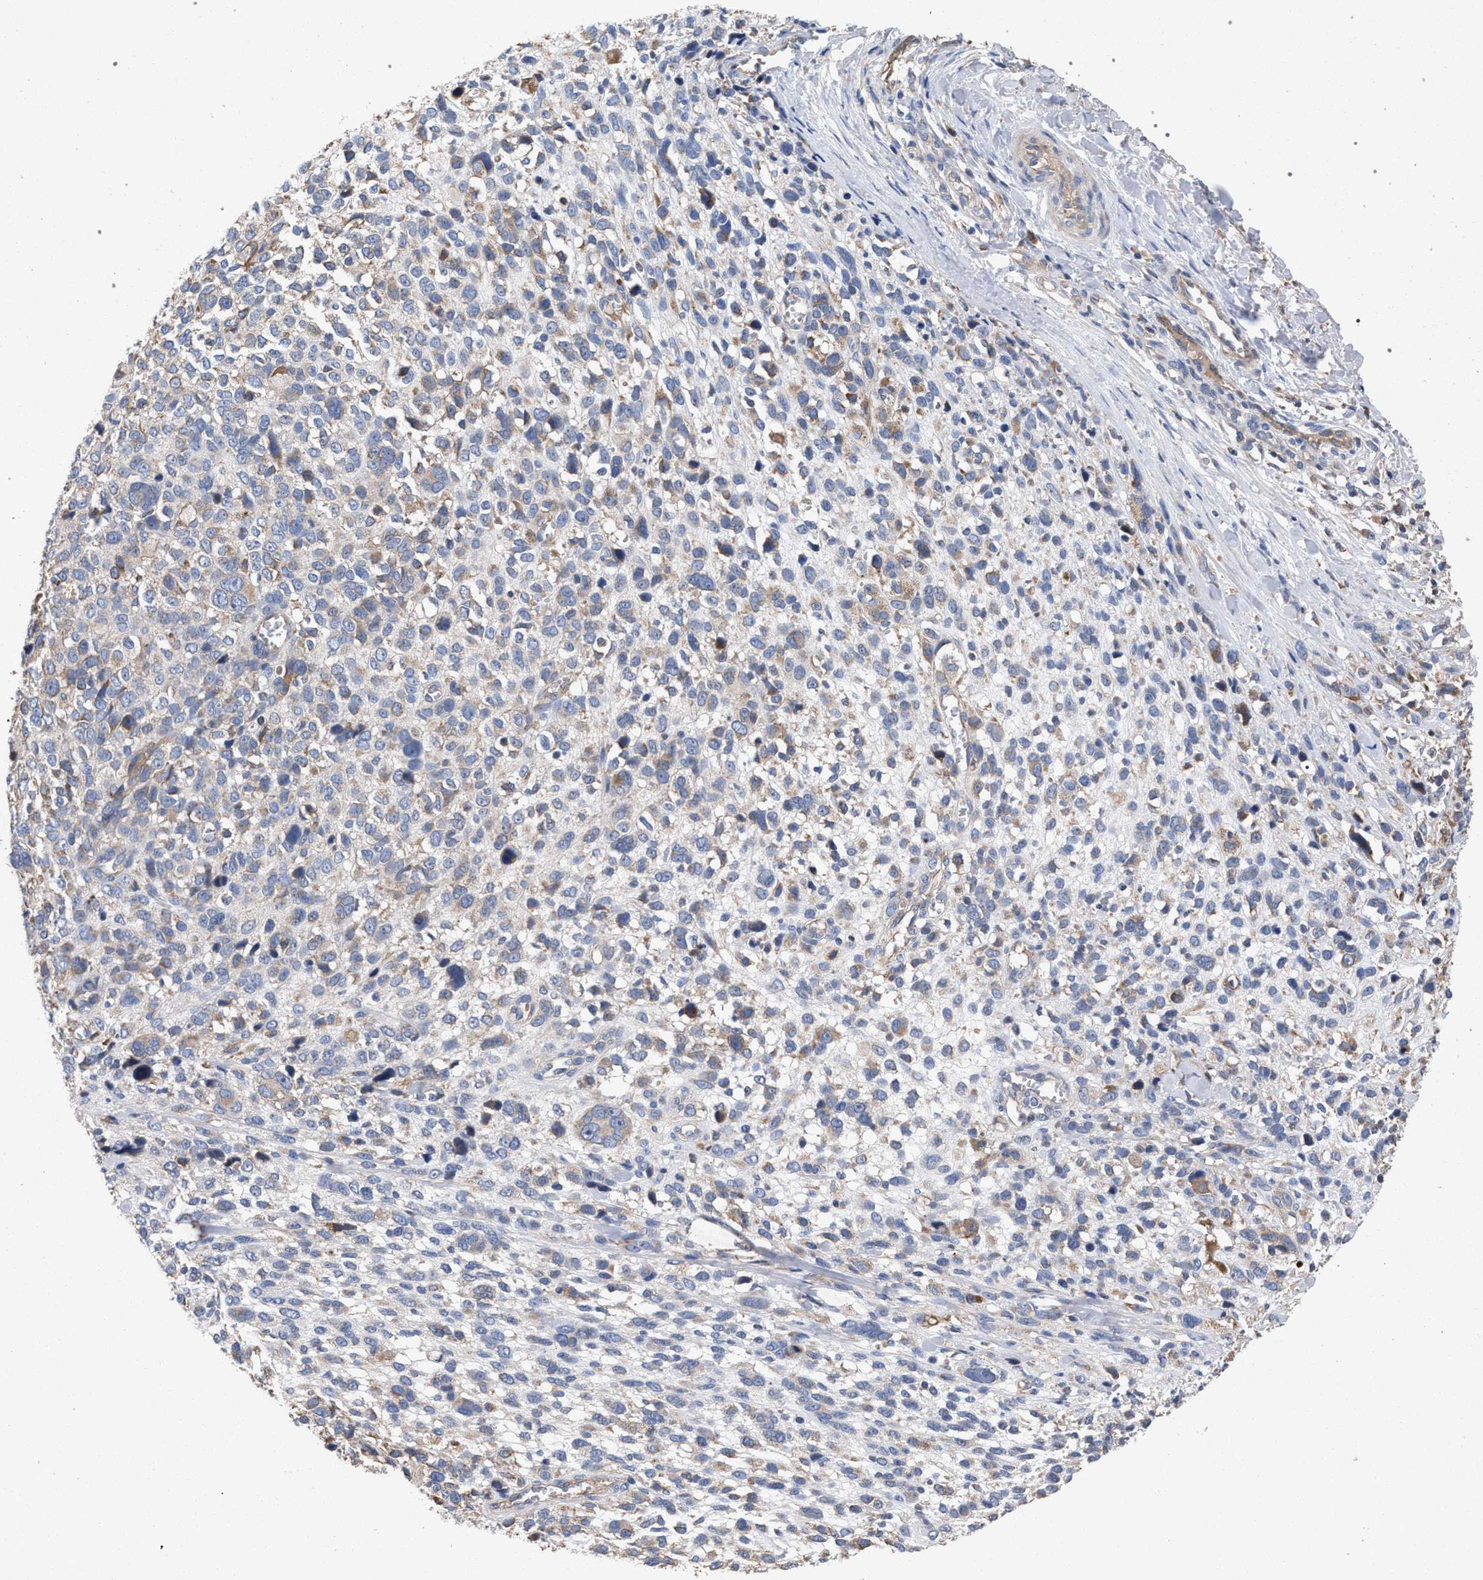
{"staining": {"intensity": "weak", "quantity": "<25%", "location": "cytoplasmic/membranous"}, "tissue": "melanoma", "cell_type": "Tumor cells", "image_type": "cancer", "snomed": [{"axis": "morphology", "description": "Malignant melanoma, NOS"}, {"axis": "topography", "description": "Skin"}], "caption": "The immunohistochemistry micrograph has no significant staining in tumor cells of melanoma tissue.", "gene": "BCL2L12", "patient": {"sex": "female", "age": 55}}